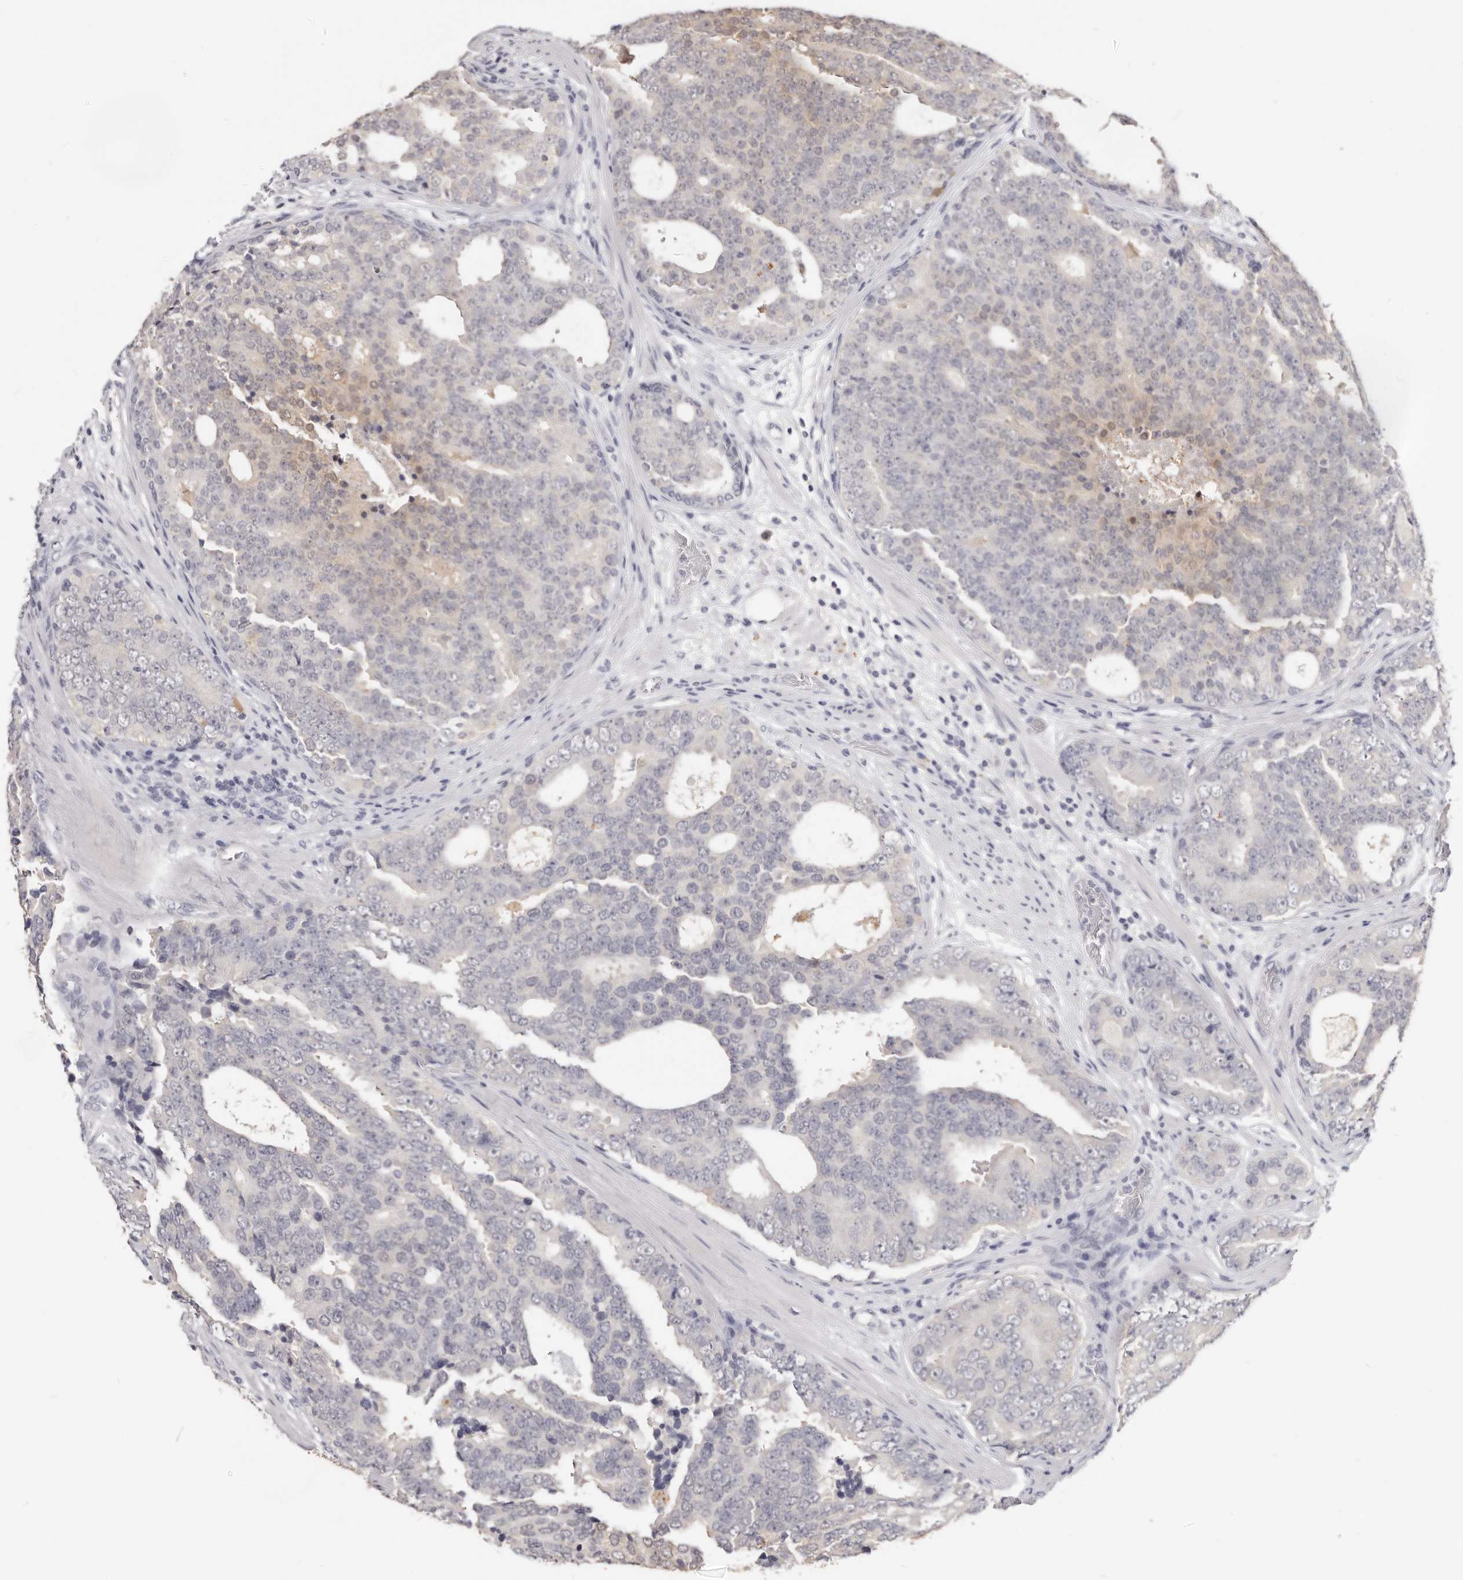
{"staining": {"intensity": "weak", "quantity": "<25%", "location": "cytoplasmic/membranous"}, "tissue": "prostate cancer", "cell_type": "Tumor cells", "image_type": "cancer", "snomed": [{"axis": "morphology", "description": "Adenocarcinoma, High grade"}, {"axis": "topography", "description": "Prostate"}], "caption": "DAB immunohistochemical staining of prostate cancer reveals no significant positivity in tumor cells. (DAB (3,3'-diaminobenzidine) immunohistochemistry (IHC) with hematoxylin counter stain).", "gene": "TSPAN13", "patient": {"sex": "male", "age": 56}}